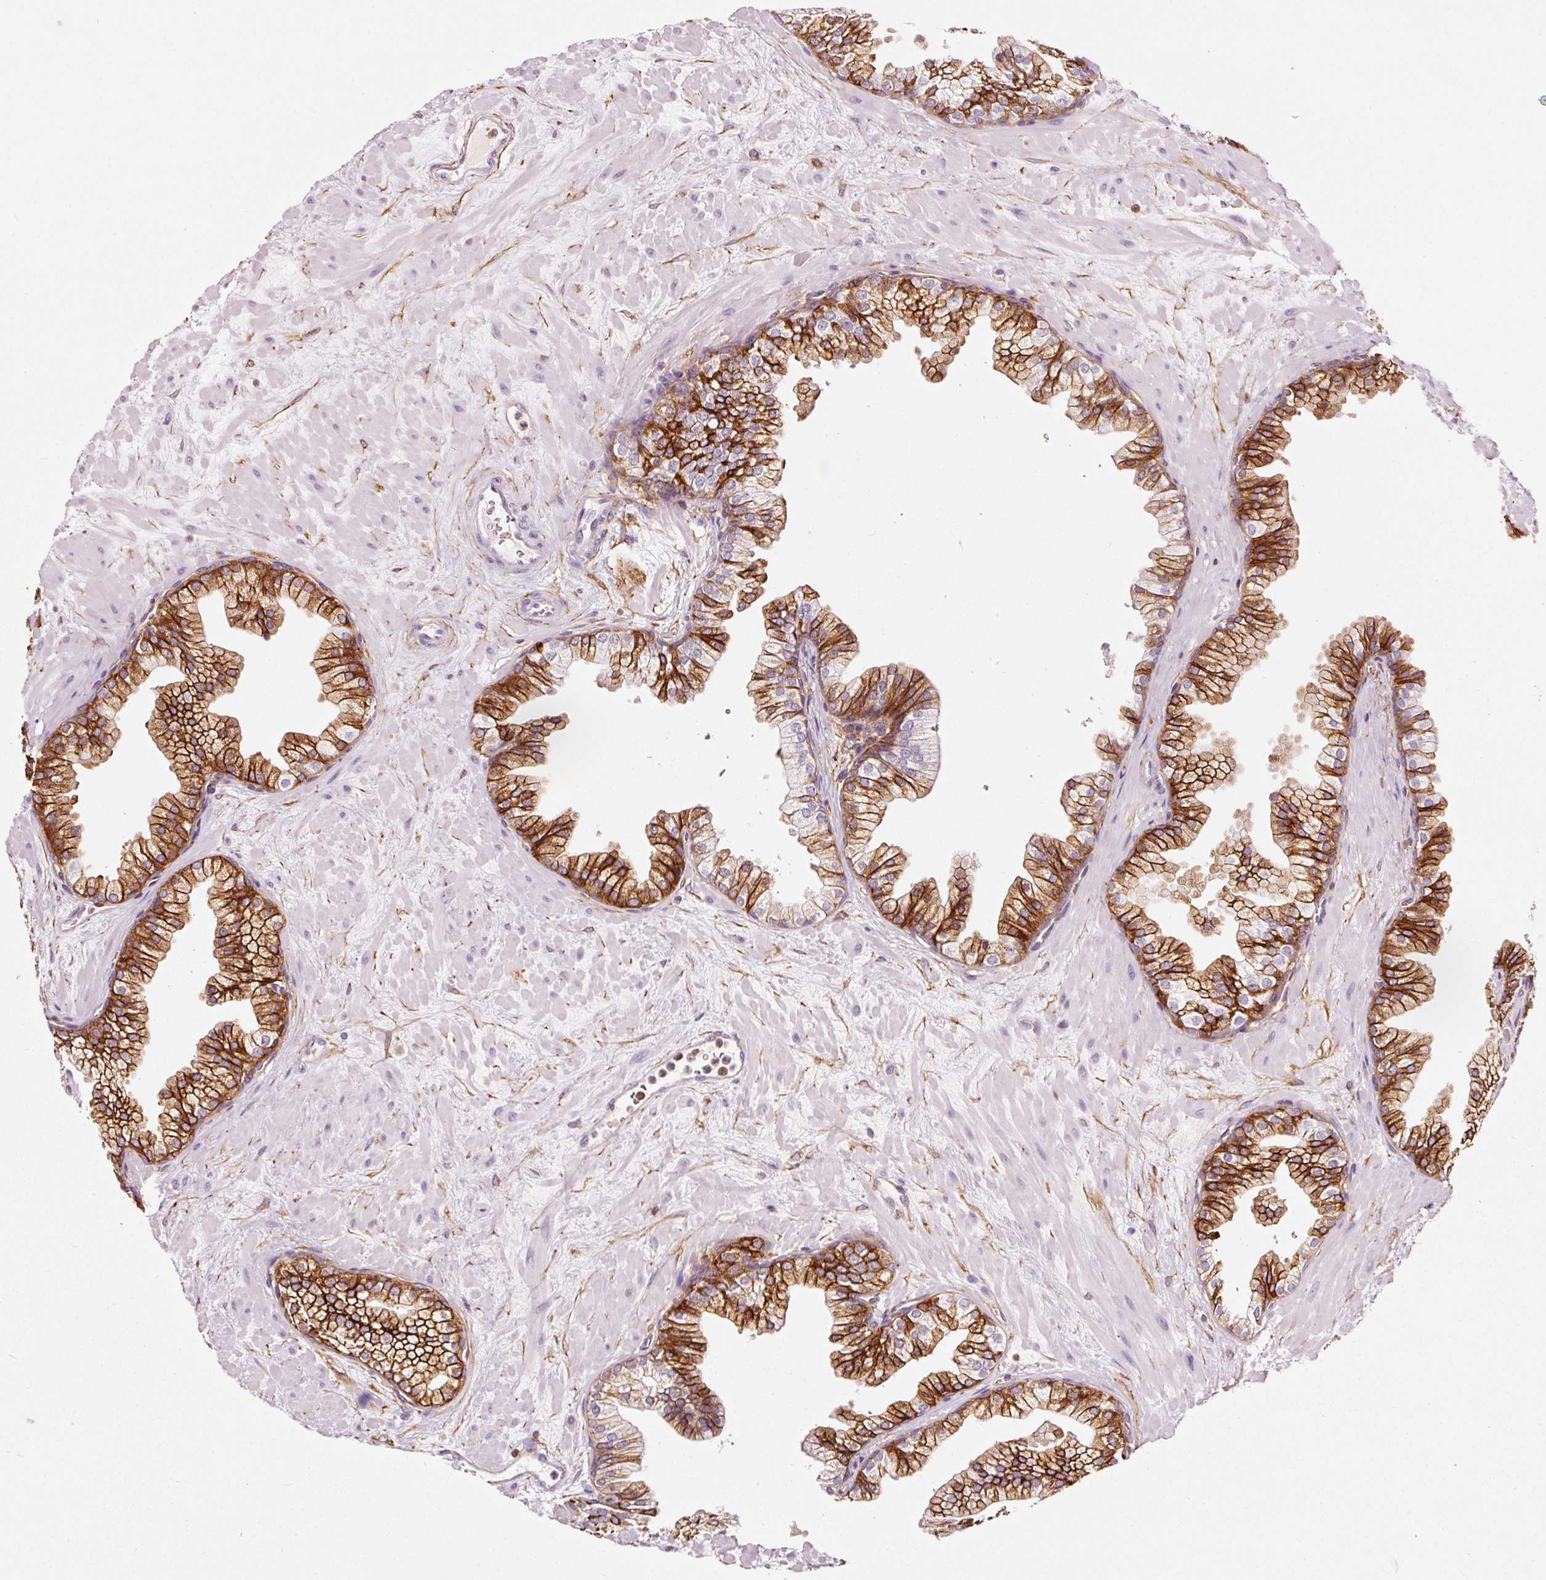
{"staining": {"intensity": "strong", "quantity": ">75%", "location": "cytoplasmic/membranous"}, "tissue": "prostate", "cell_type": "Glandular cells", "image_type": "normal", "snomed": [{"axis": "morphology", "description": "Normal tissue, NOS"}, {"axis": "topography", "description": "Prostate"}, {"axis": "topography", "description": "Peripheral nerve tissue"}], "caption": "There is high levels of strong cytoplasmic/membranous staining in glandular cells of normal prostate, as demonstrated by immunohistochemical staining (brown color).", "gene": "ADD3", "patient": {"sex": "male", "age": 61}}